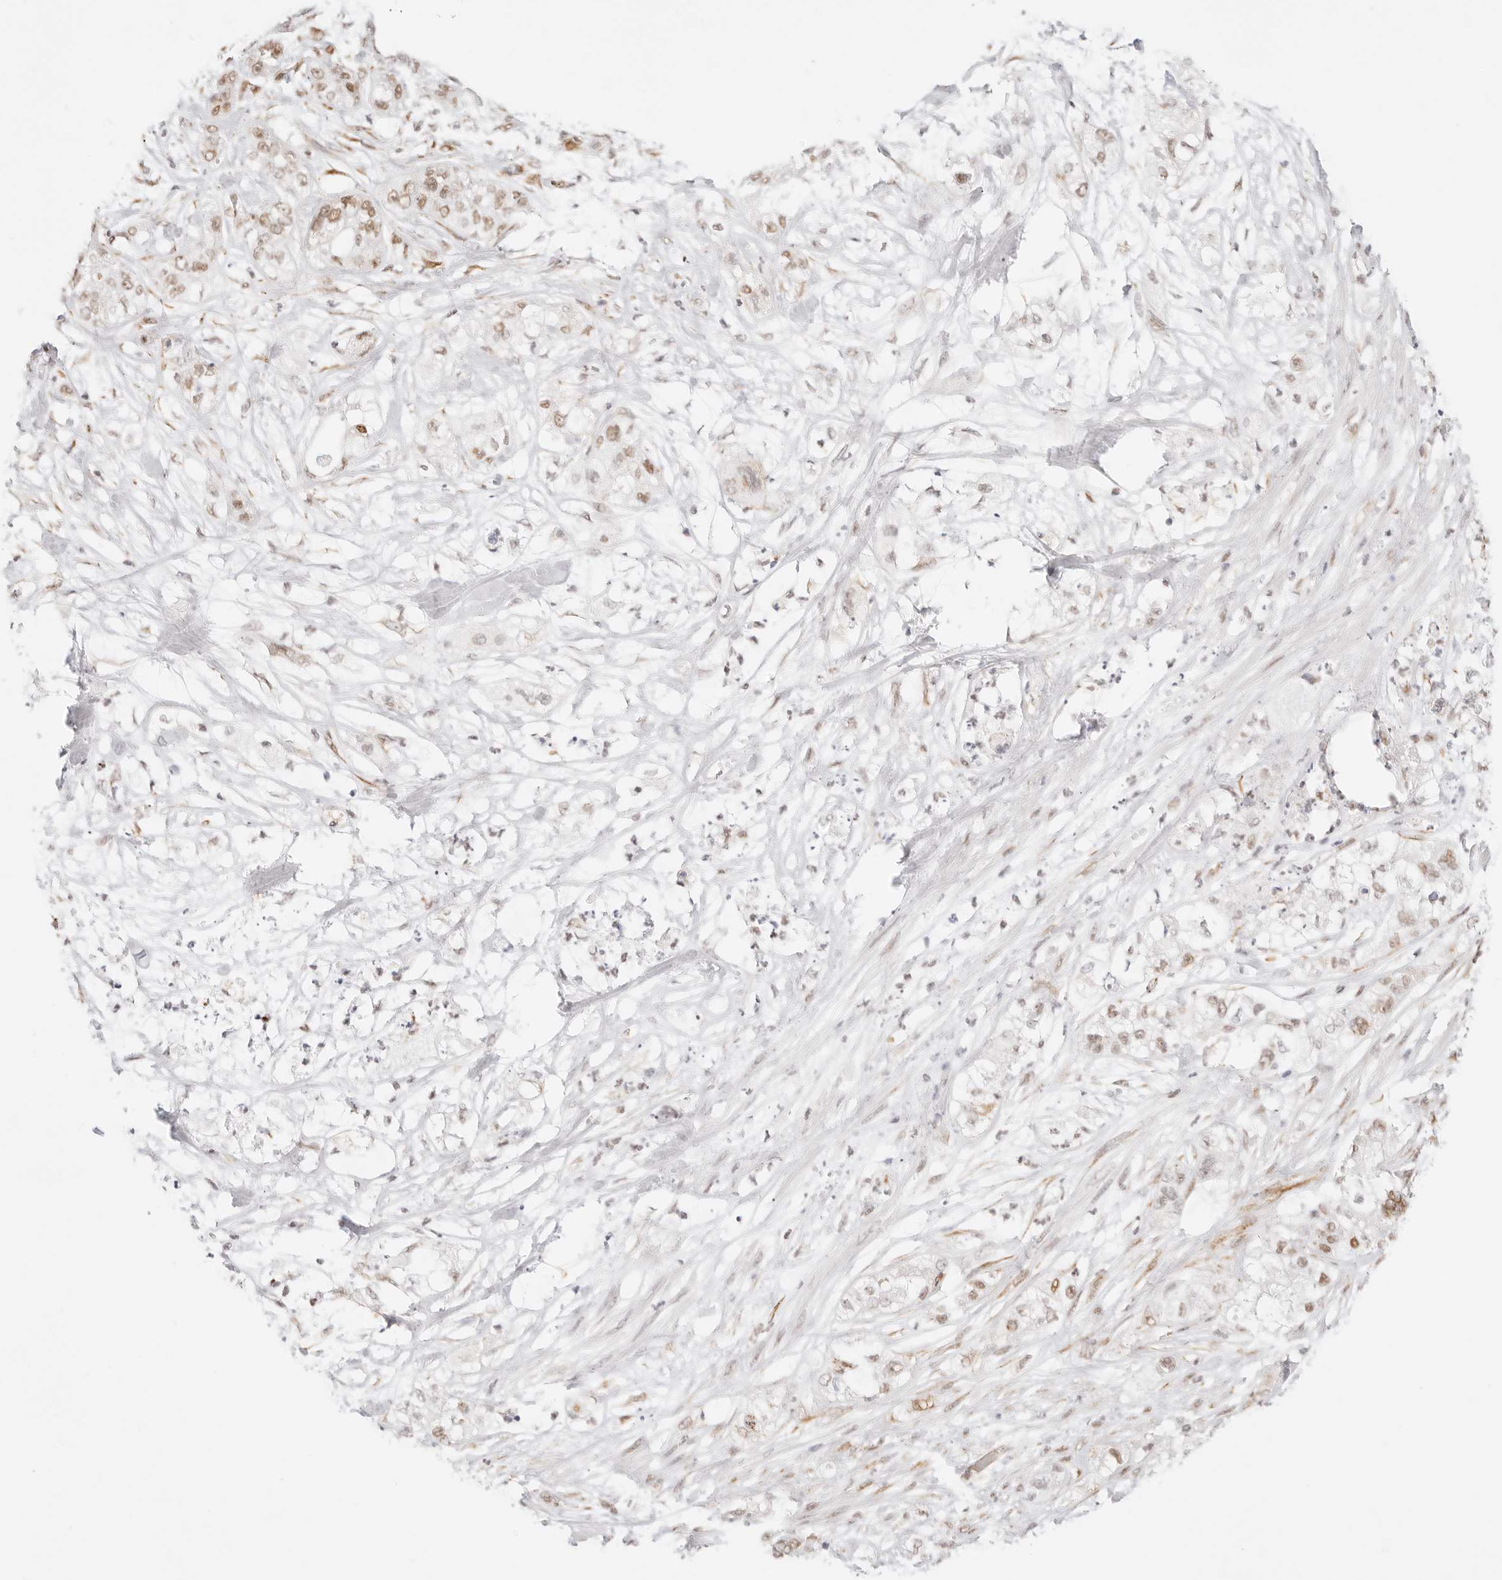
{"staining": {"intensity": "moderate", "quantity": "25%-75%", "location": "nuclear"}, "tissue": "pancreatic cancer", "cell_type": "Tumor cells", "image_type": "cancer", "snomed": [{"axis": "morphology", "description": "Adenocarcinoma, NOS"}, {"axis": "topography", "description": "Pancreas"}], "caption": "Human pancreatic adenocarcinoma stained with a protein marker displays moderate staining in tumor cells.", "gene": "ZC3H11A", "patient": {"sex": "female", "age": 78}}